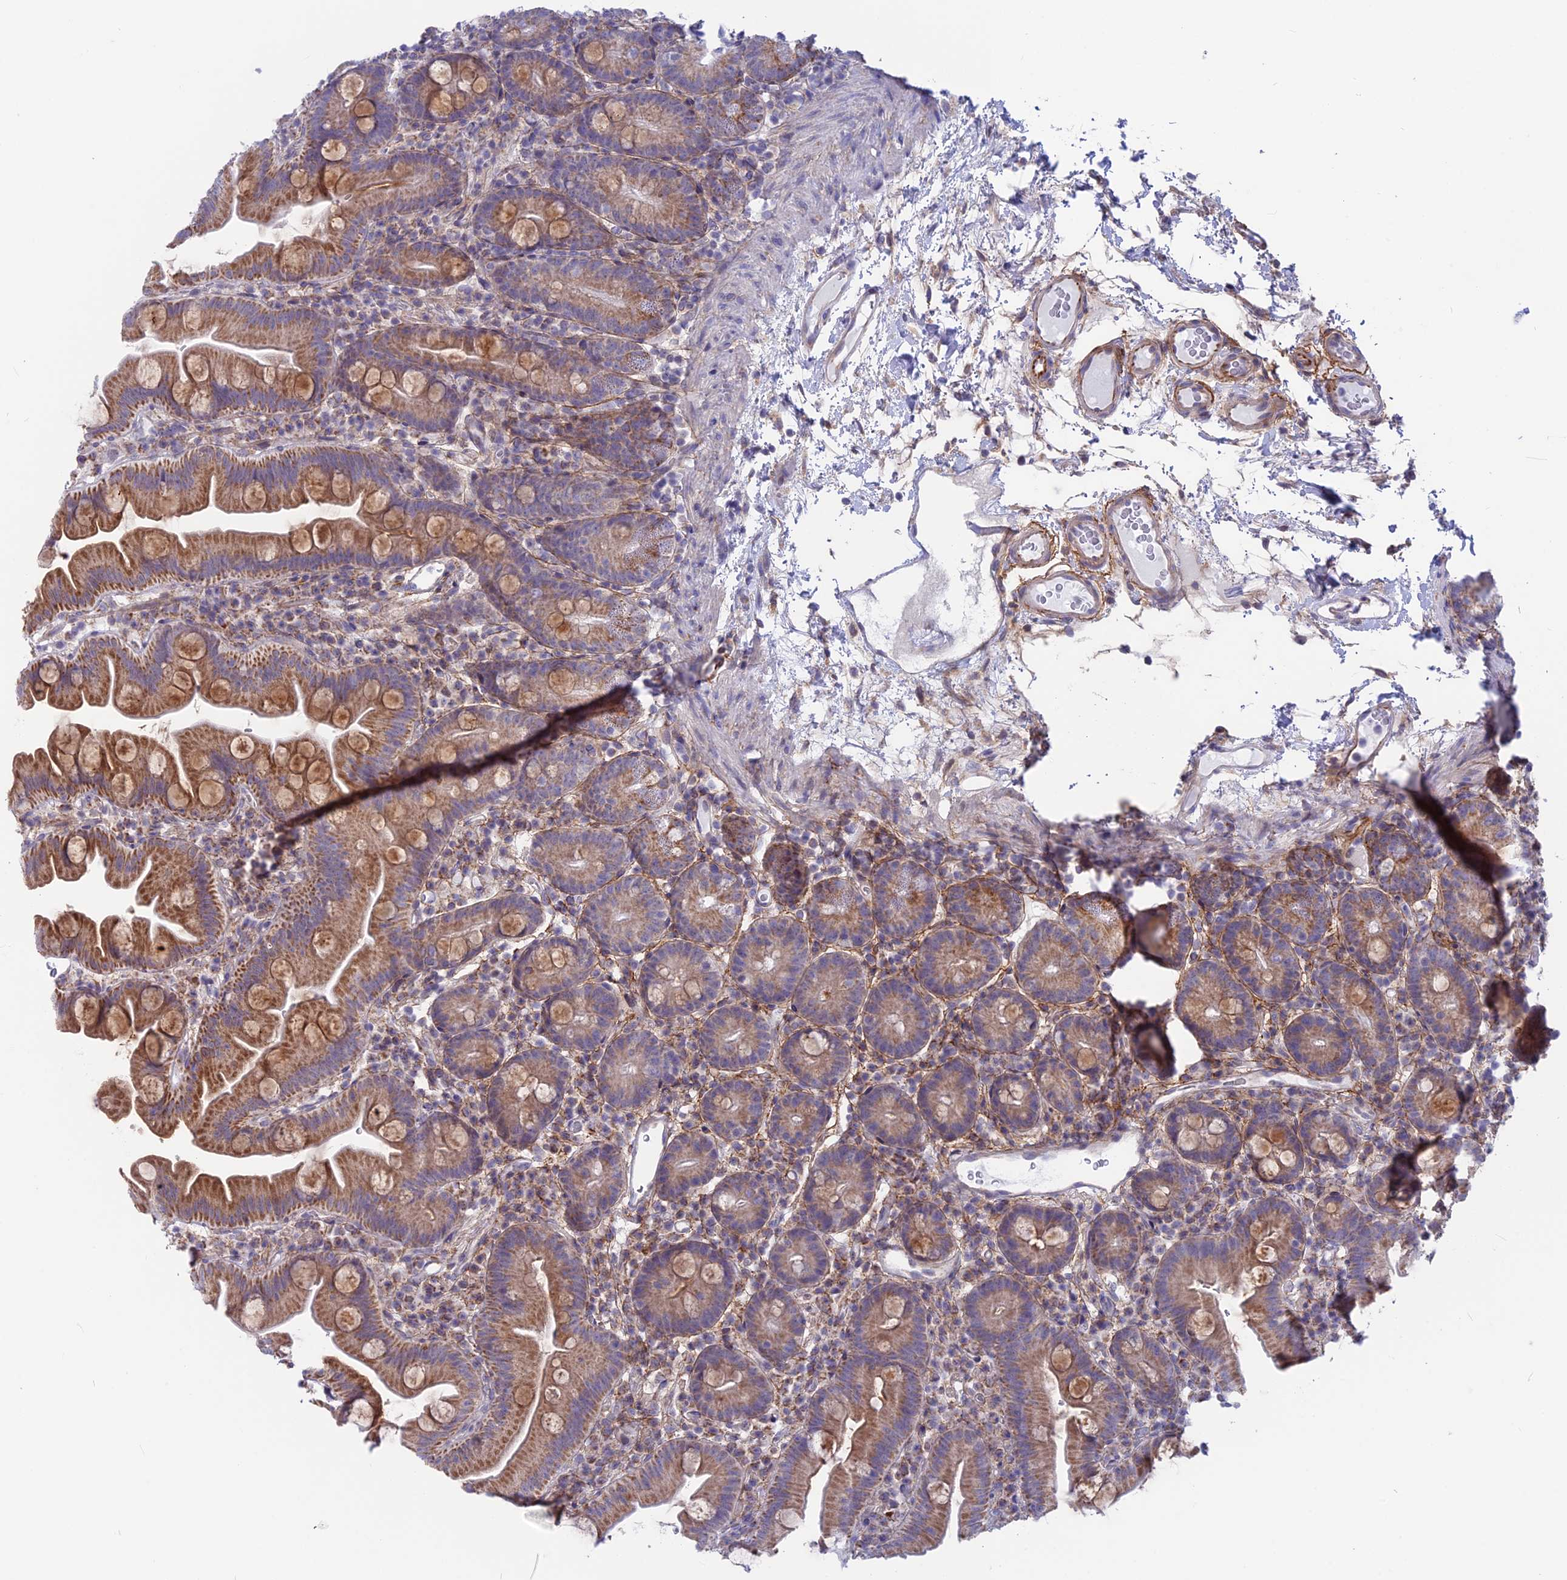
{"staining": {"intensity": "moderate", "quantity": ">75%", "location": "cytoplasmic/membranous"}, "tissue": "small intestine", "cell_type": "Glandular cells", "image_type": "normal", "snomed": [{"axis": "morphology", "description": "Normal tissue, NOS"}, {"axis": "topography", "description": "Small intestine"}], "caption": "Immunohistochemical staining of unremarkable small intestine displays moderate cytoplasmic/membranous protein expression in about >75% of glandular cells.", "gene": "PLAC9", "patient": {"sex": "female", "age": 68}}